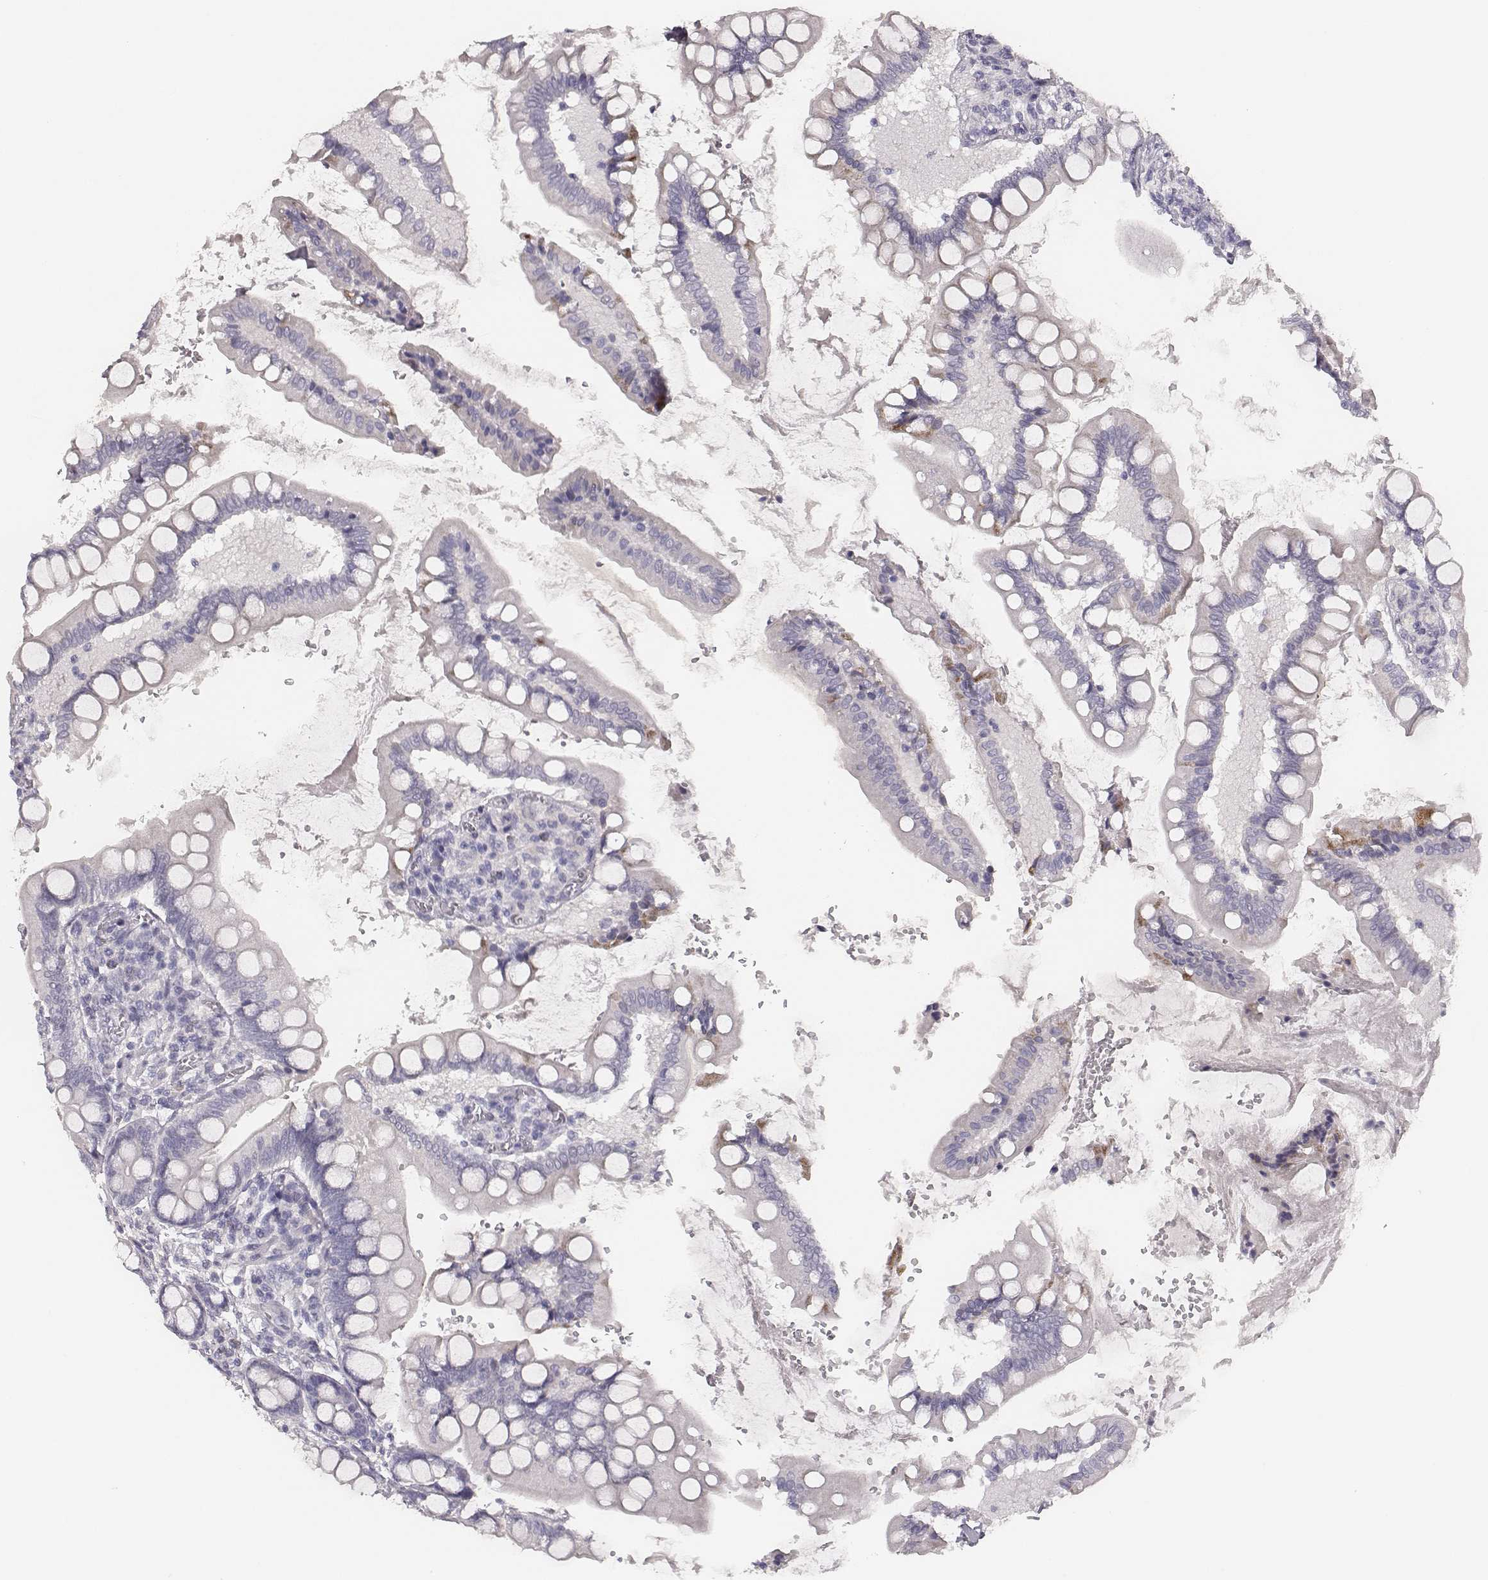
{"staining": {"intensity": "negative", "quantity": "none", "location": "none"}, "tissue": "small intestine", "cell_type": "Glandular cells", "image_type": "normal", "snomed": [{"axis": "morphology", "description": "Normal tissue, NOS"}, {"axis": "topography", "description": "Small intestine"}], "caption": "High power microscopy micrograph of an IHC histopathology image of unremarkable small intestine, revealing no significant expression in glandular cells.", "gene": "MYH6", "patient": {"sex": "female", "age": 56}}